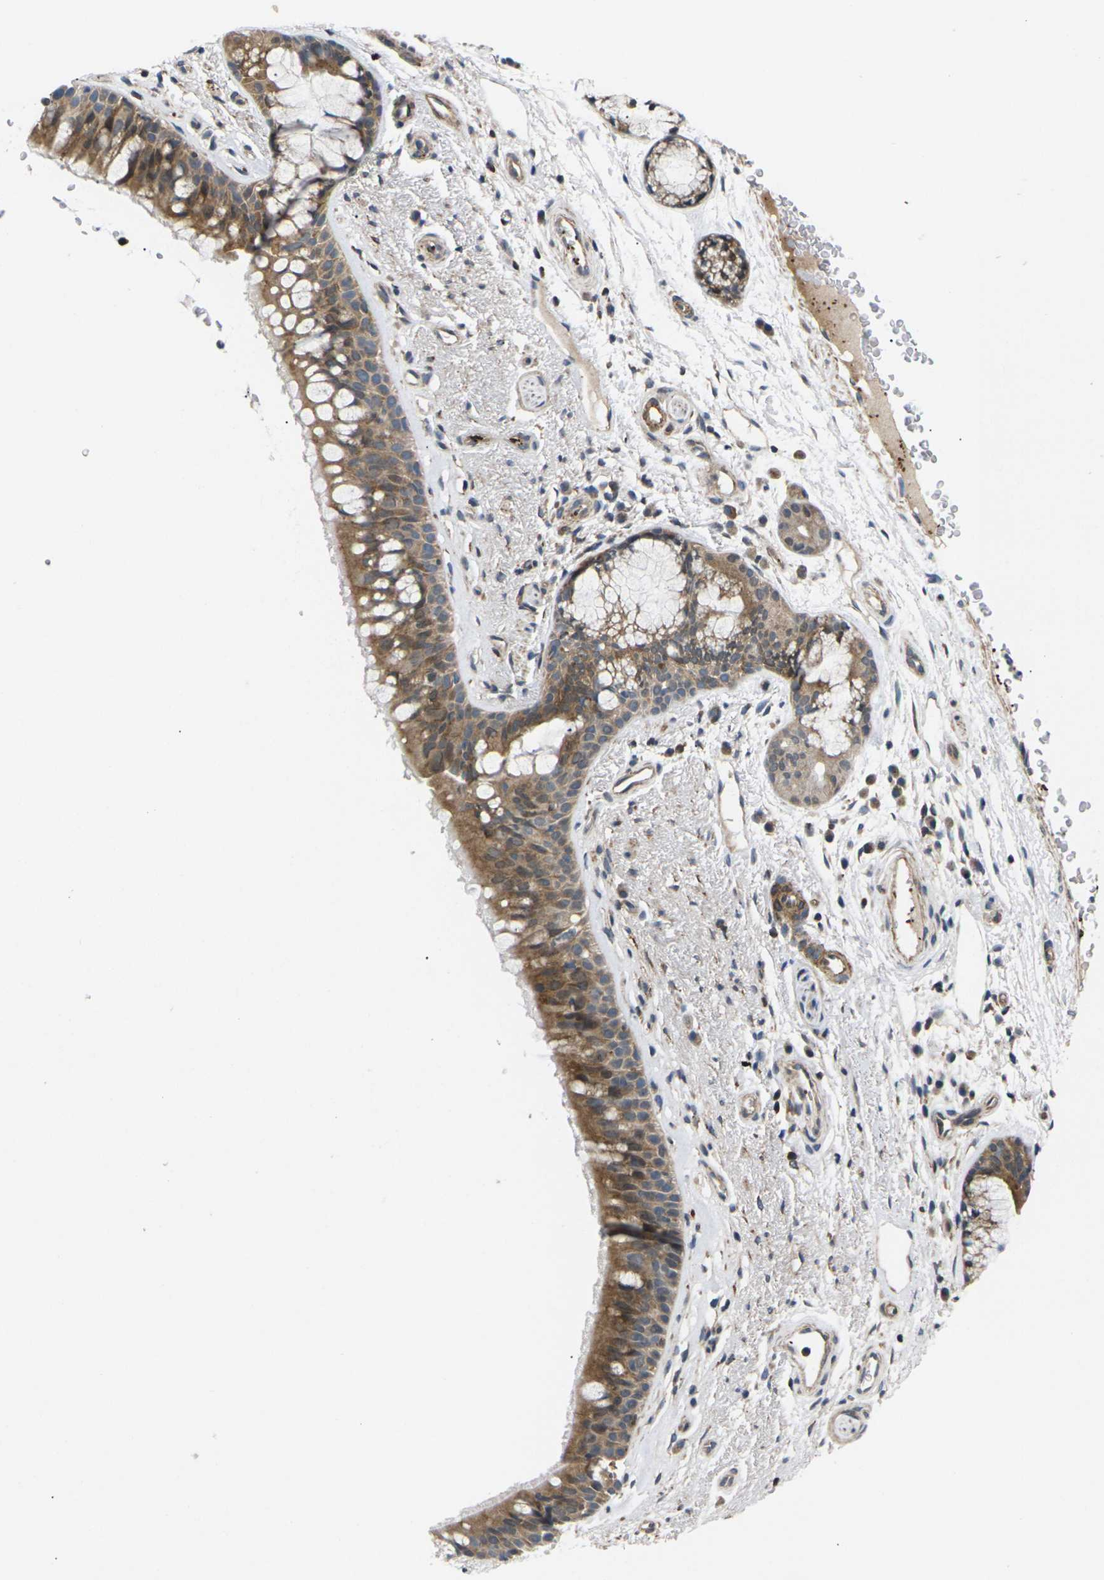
{"staining": {"intensity": "moderate", "quantity": ">75%", "location": "cytoplasmic/membranous"}, "tissue": "bronchus", "cell_type": "Respiratory epithelial cells", "image_type": "normal", "snomed": [{"axis": "morphology", "description": "Normal tissue, NOS"}, {"axis": "topography", "description": "Bronchus"}], "caption": "Immunohistochemistry (DAB (3,3'-diaminobenzidine)) staining of unremarkable bronchus shows moderate cytoplasmic/membranous protein positivity in approximately >75% of respiratory epithelial cells.", "gene": "RPS6KA3", "patient": {"sex": "female", "age": 54}}